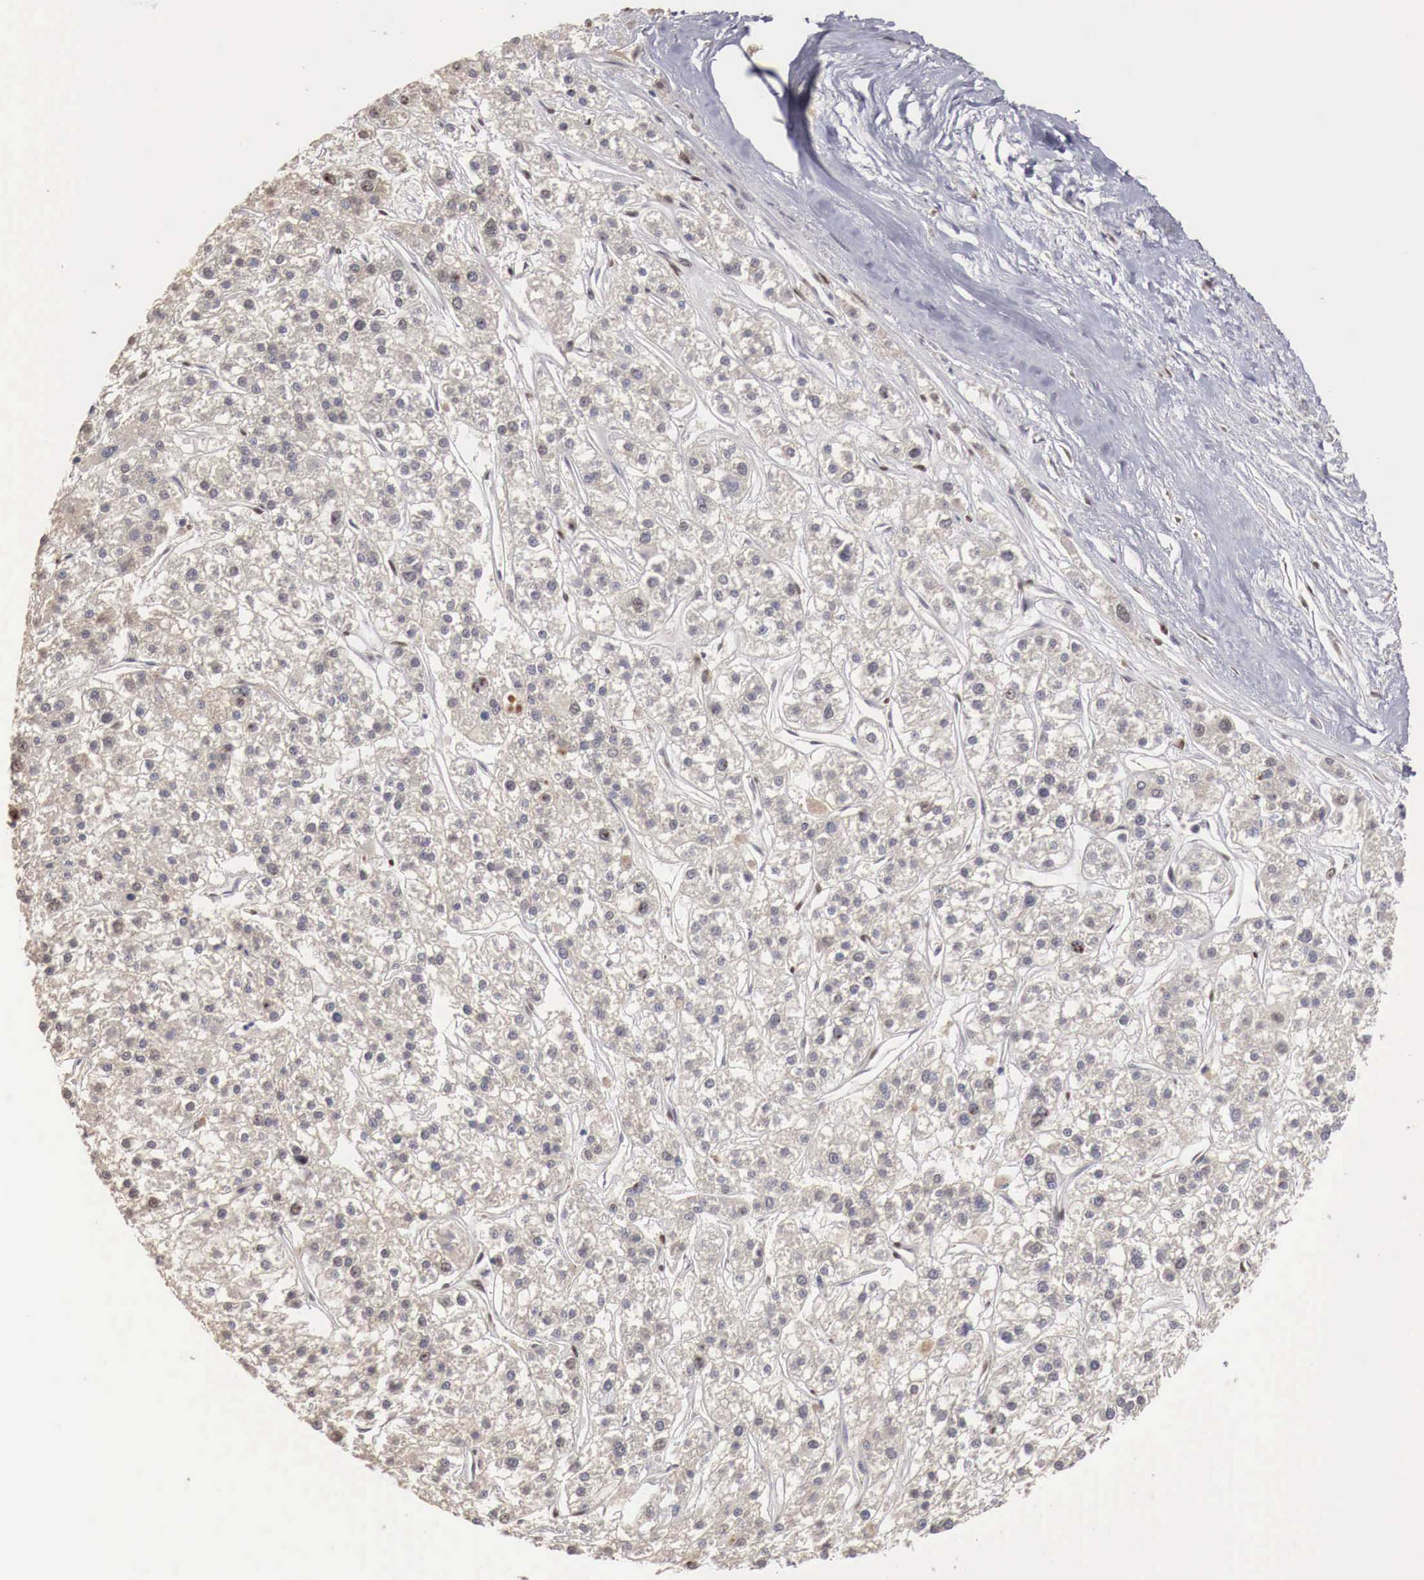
{"staining": {"intensity": "negative", "quantity": "none", "location": "none"}, "tissue": "liver cancer", "cell_type": "Tumor cells", "image_type": "cancer", "snomed": [{"axis": "morphology", "description": "Carcinoma, Hepatocellular, NOS"}, {"axis": "topography", "description": "Liver"}], "caption": "The IHC histopathology image has no significant expression in tumor cells of liver cancer (hepatocellular carcinoma) tissue. (DAB immunohistochemistry (IHC) visualized using brightfield microscopy, high magnification).", "gene": "KHDRBS2", "patient": {"sex": "female", "age": 85}}